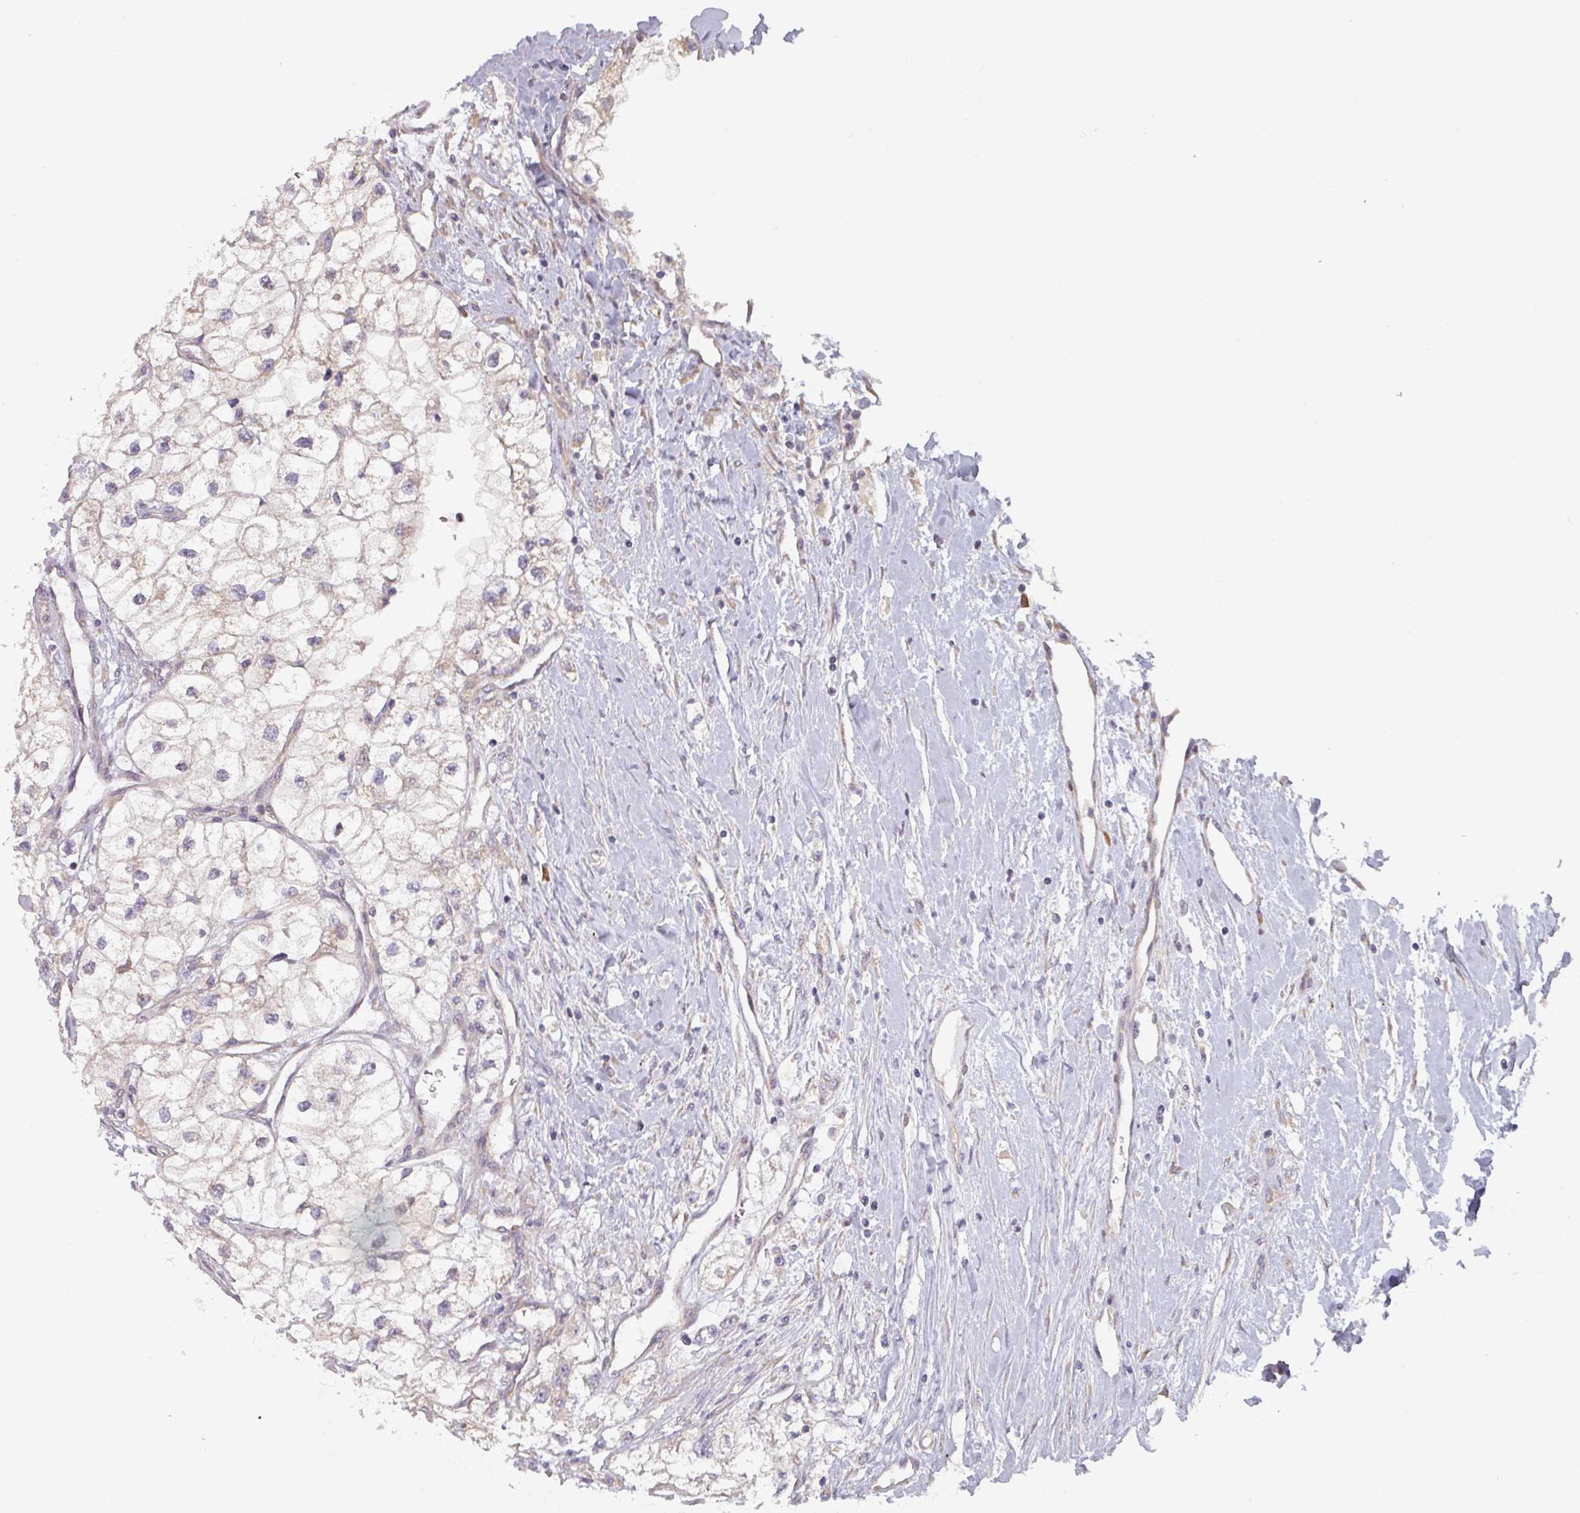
{"staining": {"intensity": "weak", "quantity": "<25%", "location": "cytoplasmic/membranous"}, "tissue": "renal cancer", "cell_type": "Tumor cells", "image_type": "cancer", "snomed": [{"axis": "morphology", "description": "Adenocarcinoma, NOS"}, {"axis": "topography", "description": "Kidney"}], "caption": "A histopathology image of renal cancer stained for a protein demonstrates no brown staining in tumor cells.", "gene": "TAPT1", "patient": {"sex": "male", "age": 59}}